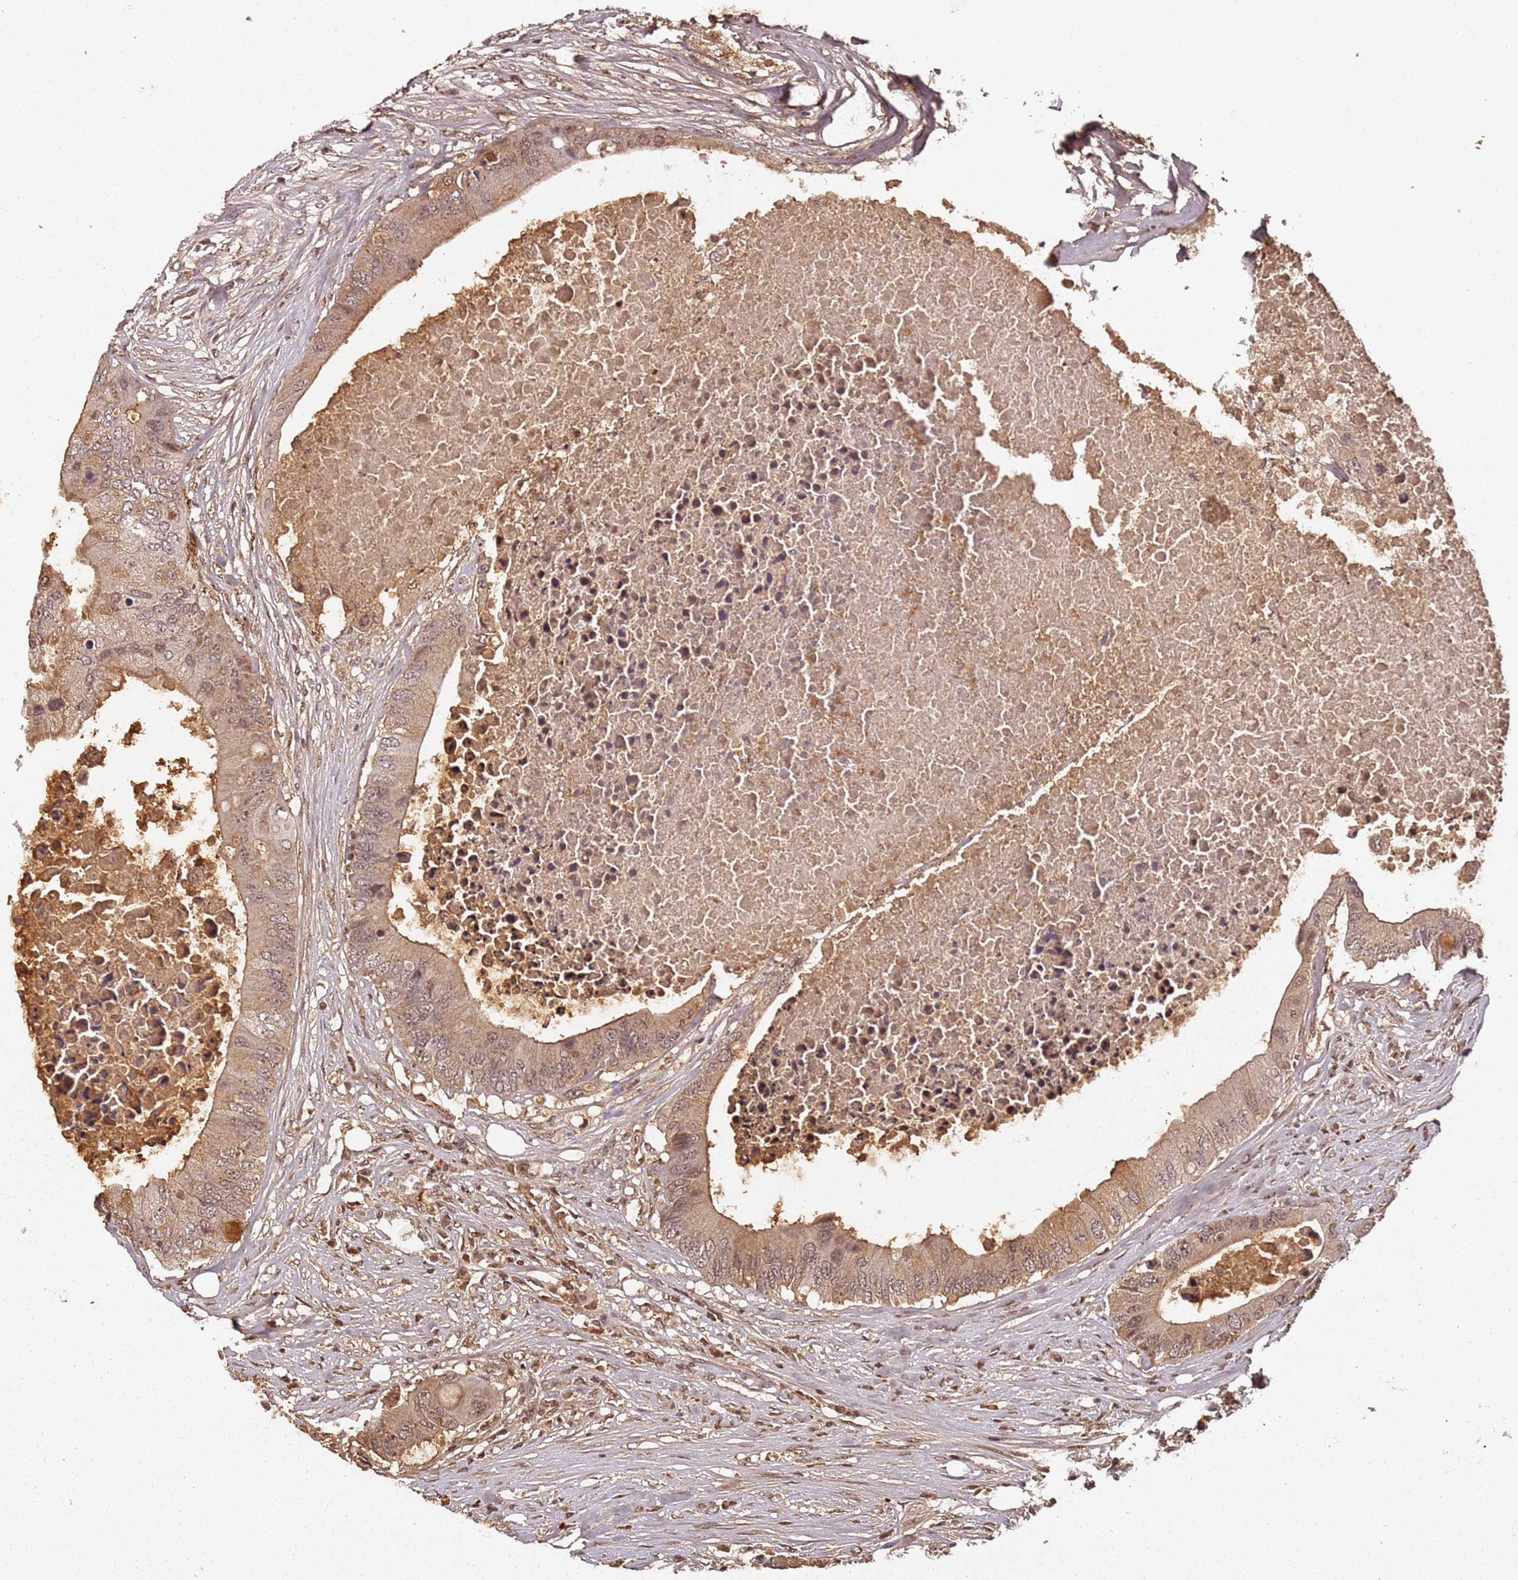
{"staining": {"intensity": "moderate", "quantity": ">75%", "location": "cytoplasmic/membranous,nuclear"}, "tissue": "colorectal cancer", "cell_type": "Tumor cells", "image_type": "cancer", "snomed": [{"axis": "morphology", "description": "Adenocarcinoma, NOS"}, {"axis": "topography", "description": "Colon"}], "caption": "Brown immunohistochemical staining in human colorectal adenocarcinoma demonstrates moderate cytoplasmic/membranous and nuclear staining in about >75% of tumor cells. (IHC, brightfield microscopy, high magnification).", "gene": "COL1A2", "patient": {"sex": "male", "age": 71}}